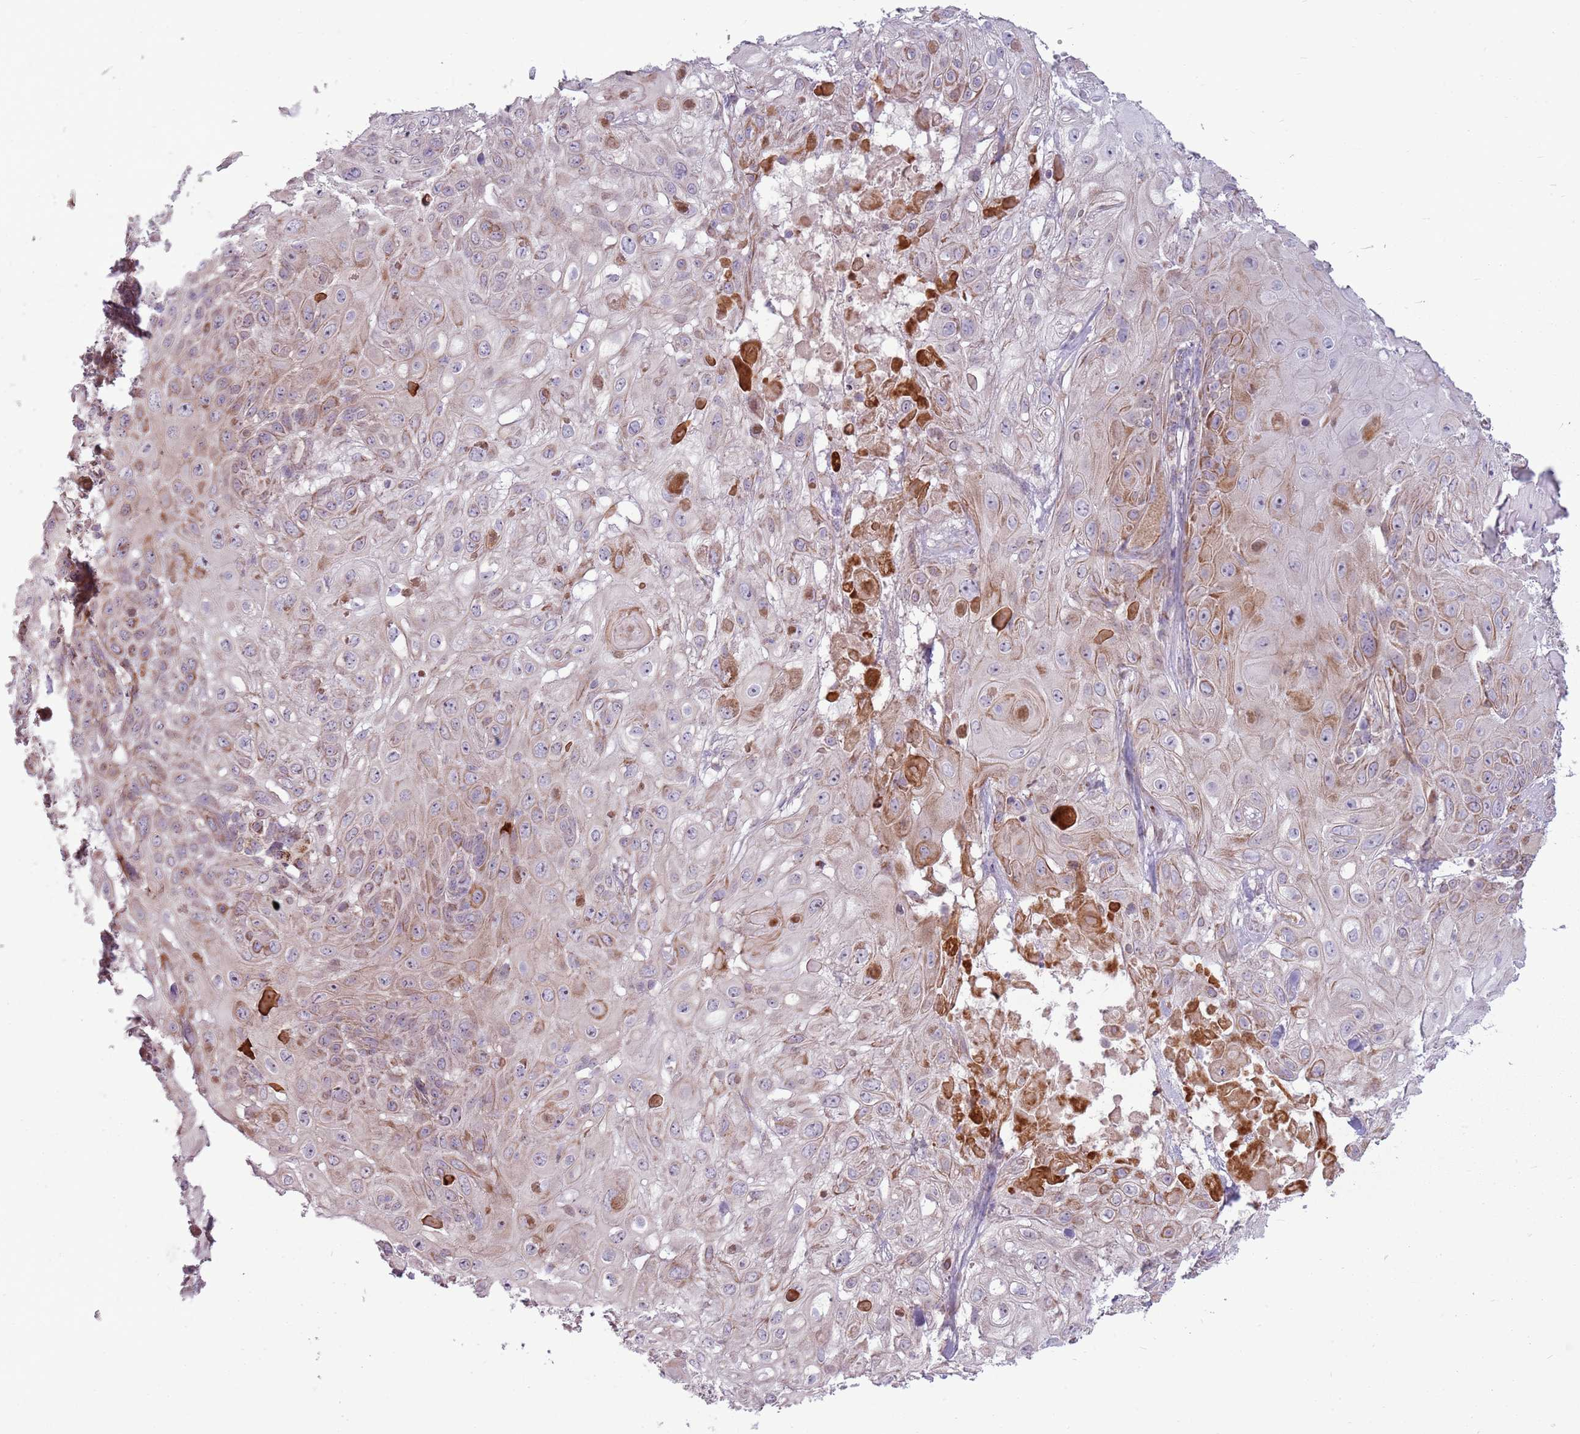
{"staining": {"intensity": "moderate", "quantity": "25%-75%", "location": "cytoplasmic/membranous"}, "tissue": "skin cancer", "cell_type": "Tumor cells", "image_type": "cancer", "snomed": [{"axis": "morphology", "description": "Normal tissue, NOS"}, {"axis": "morphology", "description": "Squamous cell carcinoma, NOS"}, {"axis": "topography", "description": "Skin"}, {"axis": "topography", "description": "Cartilage tissue"}], "caption": "An immunohistochemistry (IHC) micrograph of tumor tissue is shown. Protein staining in brown shows moderate cytoplasmic/membranous positivity in skin squamous cell carcinoma within tumor cells.", "gene": "ZNF530", "patient": {"sex": "female", "age": 79}}